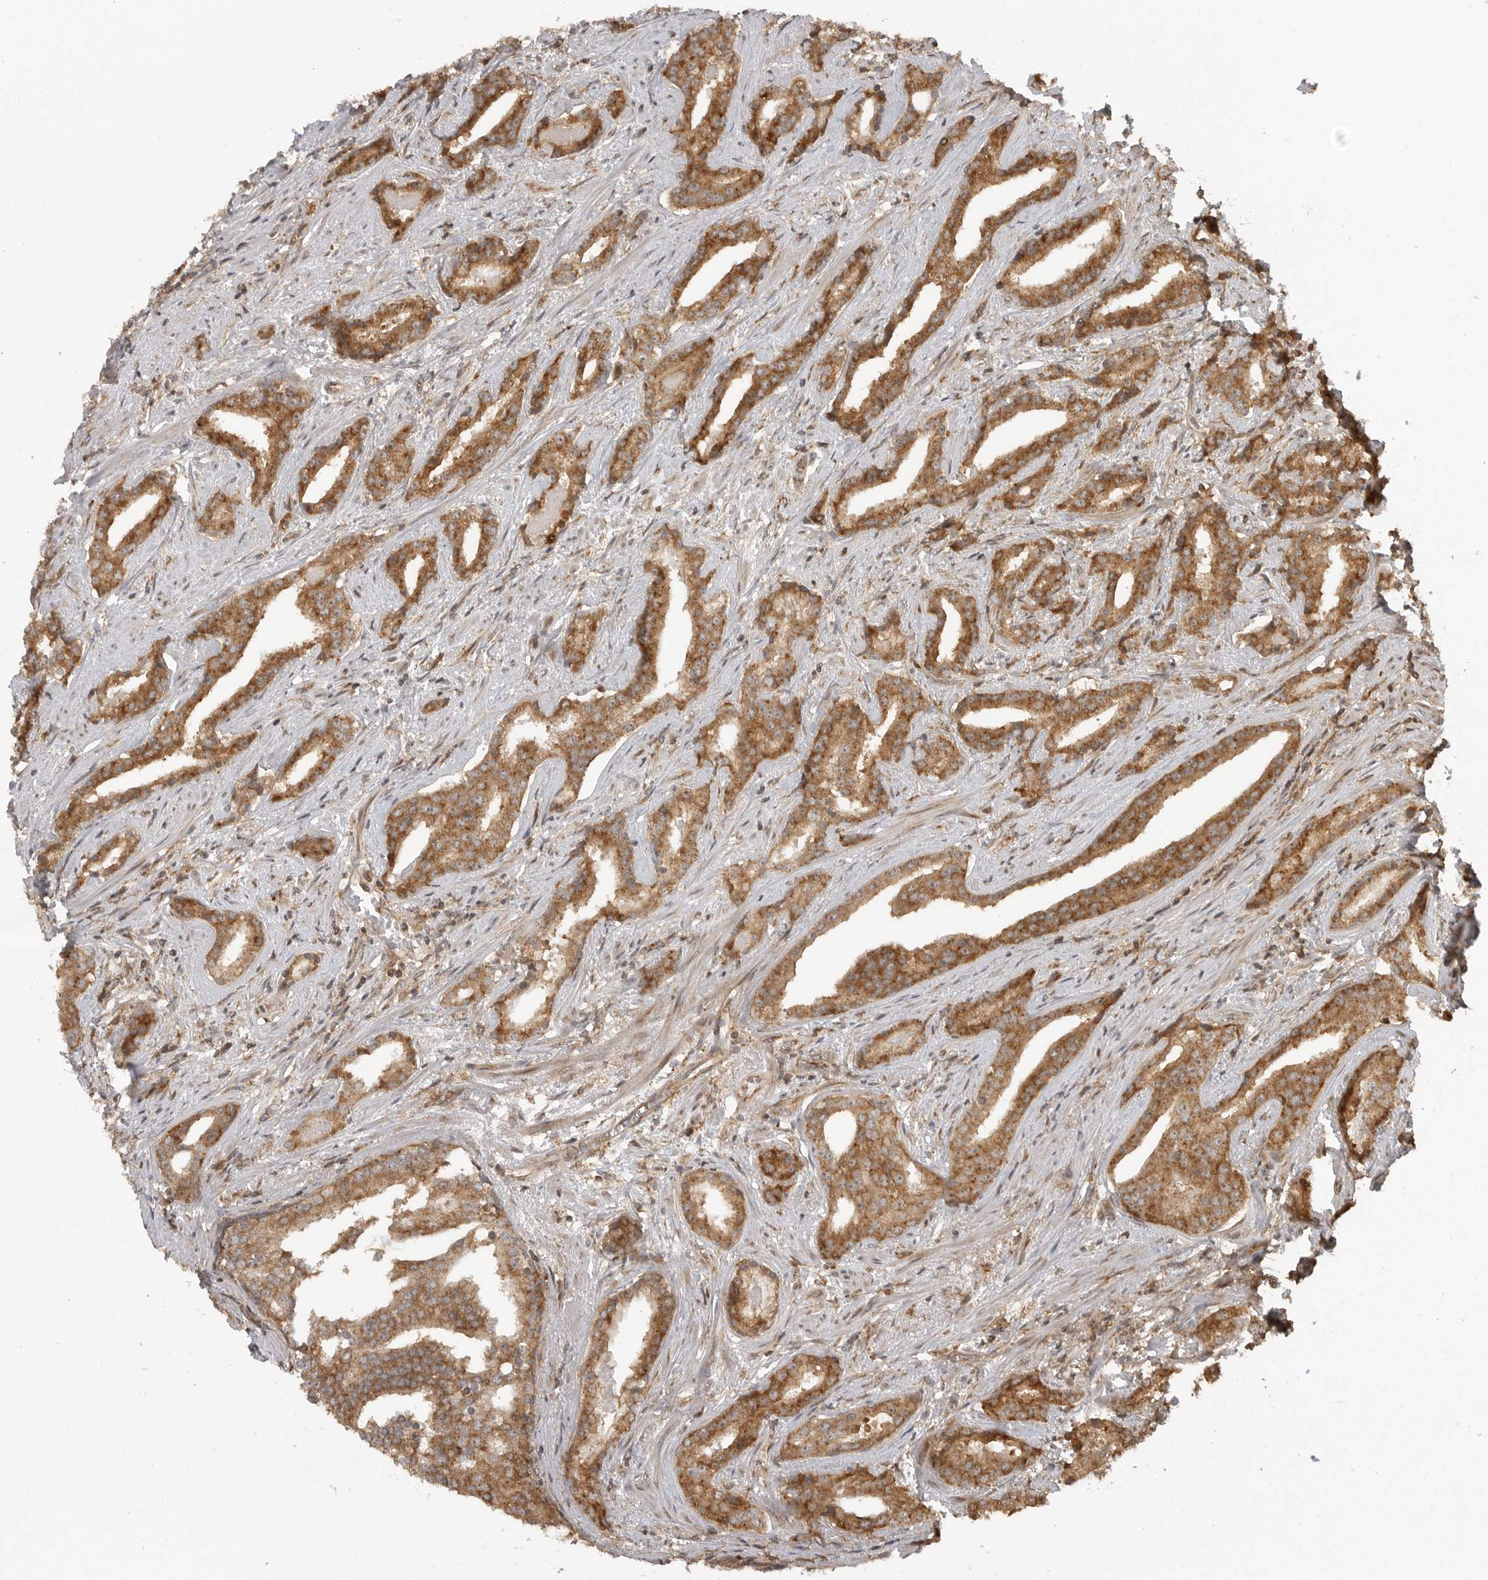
{"staining": {"intensity": "moderate", "quantity": ">75%", "location": "cytoplasmic/membranous"}, "tissue": "prostate cancer", "cell_type": "Tumor cells", "image_type": "cancer", "snomed": [{"axis": "morphology", "description": "Adenocarcinoma, Low grade"}, {"axis": "topography", "description": "Prostate"}], "caption": "DAB (3,3'-diaminobenzidine) immunohistochemical staining of human prostate cancer (low-grade adenocarcinoma) shows moderate cytoplasmic/membranous protein expression in approximately >75% of tumor cells.", "gene": "FAT3", "patient": {"sex": "male", "age": 67}}